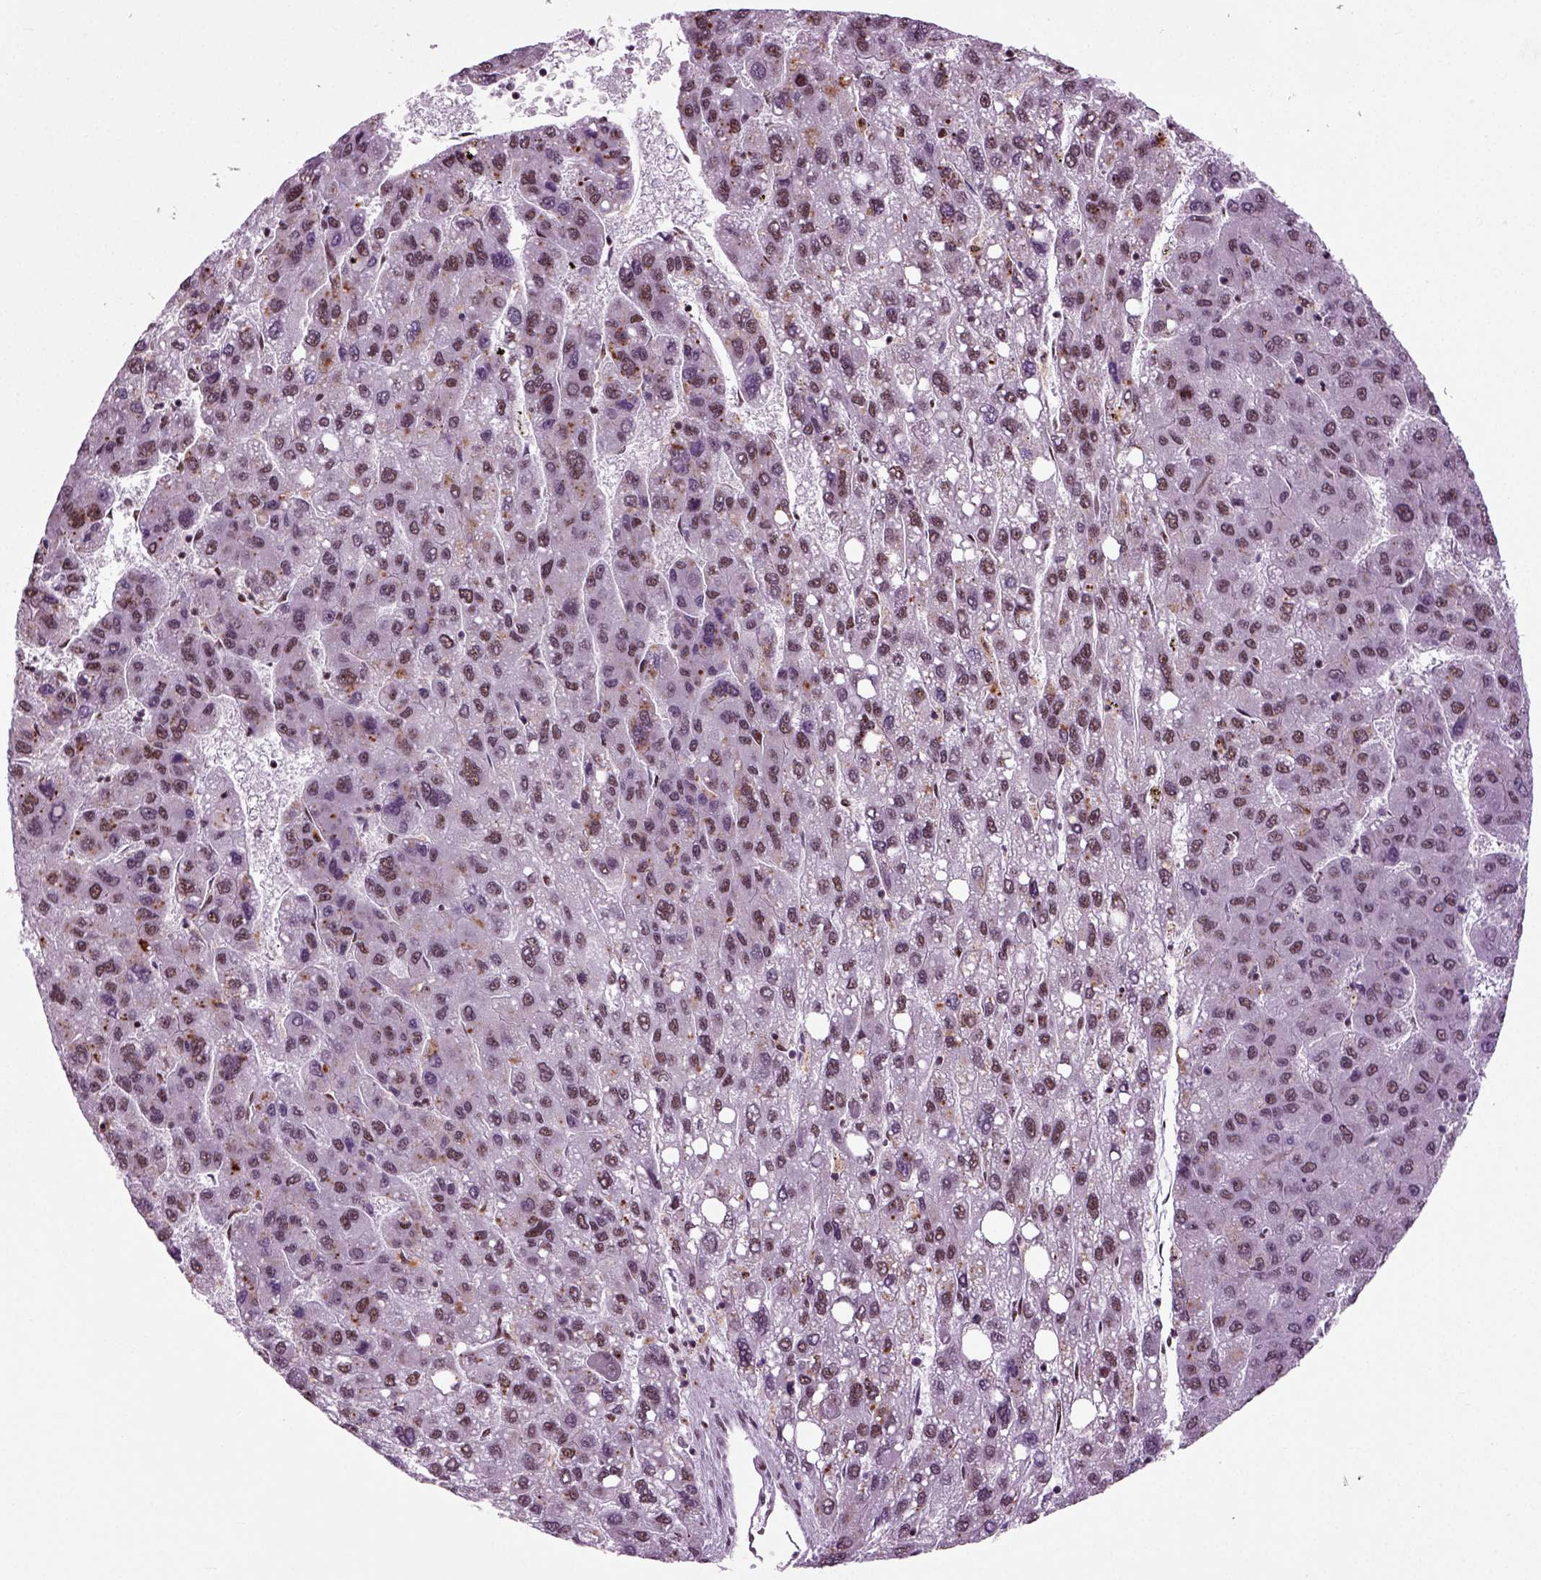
{"staining": {"intensity": "weak", "quantity": "<25%", "location": "nuclear"}, "tissue": "liver cancer", "cell_type": "Tumor cells", "image_type": "cancer", "snomed": [{"axis": "morphology", "description": "Carcinoma, Hepatocellular, NOS"}, {"axis": "topography", "description": "Liver"}], "caption": "An immunohistochemistry micrograph of liver cancer (hepatocellular carcinoma) is shown. There is no staining in tumor cells of liver cancer (hepatocellular carcinoma).", "gene": "RCOR3", "patient": {"sex": "female", "age": 82}}